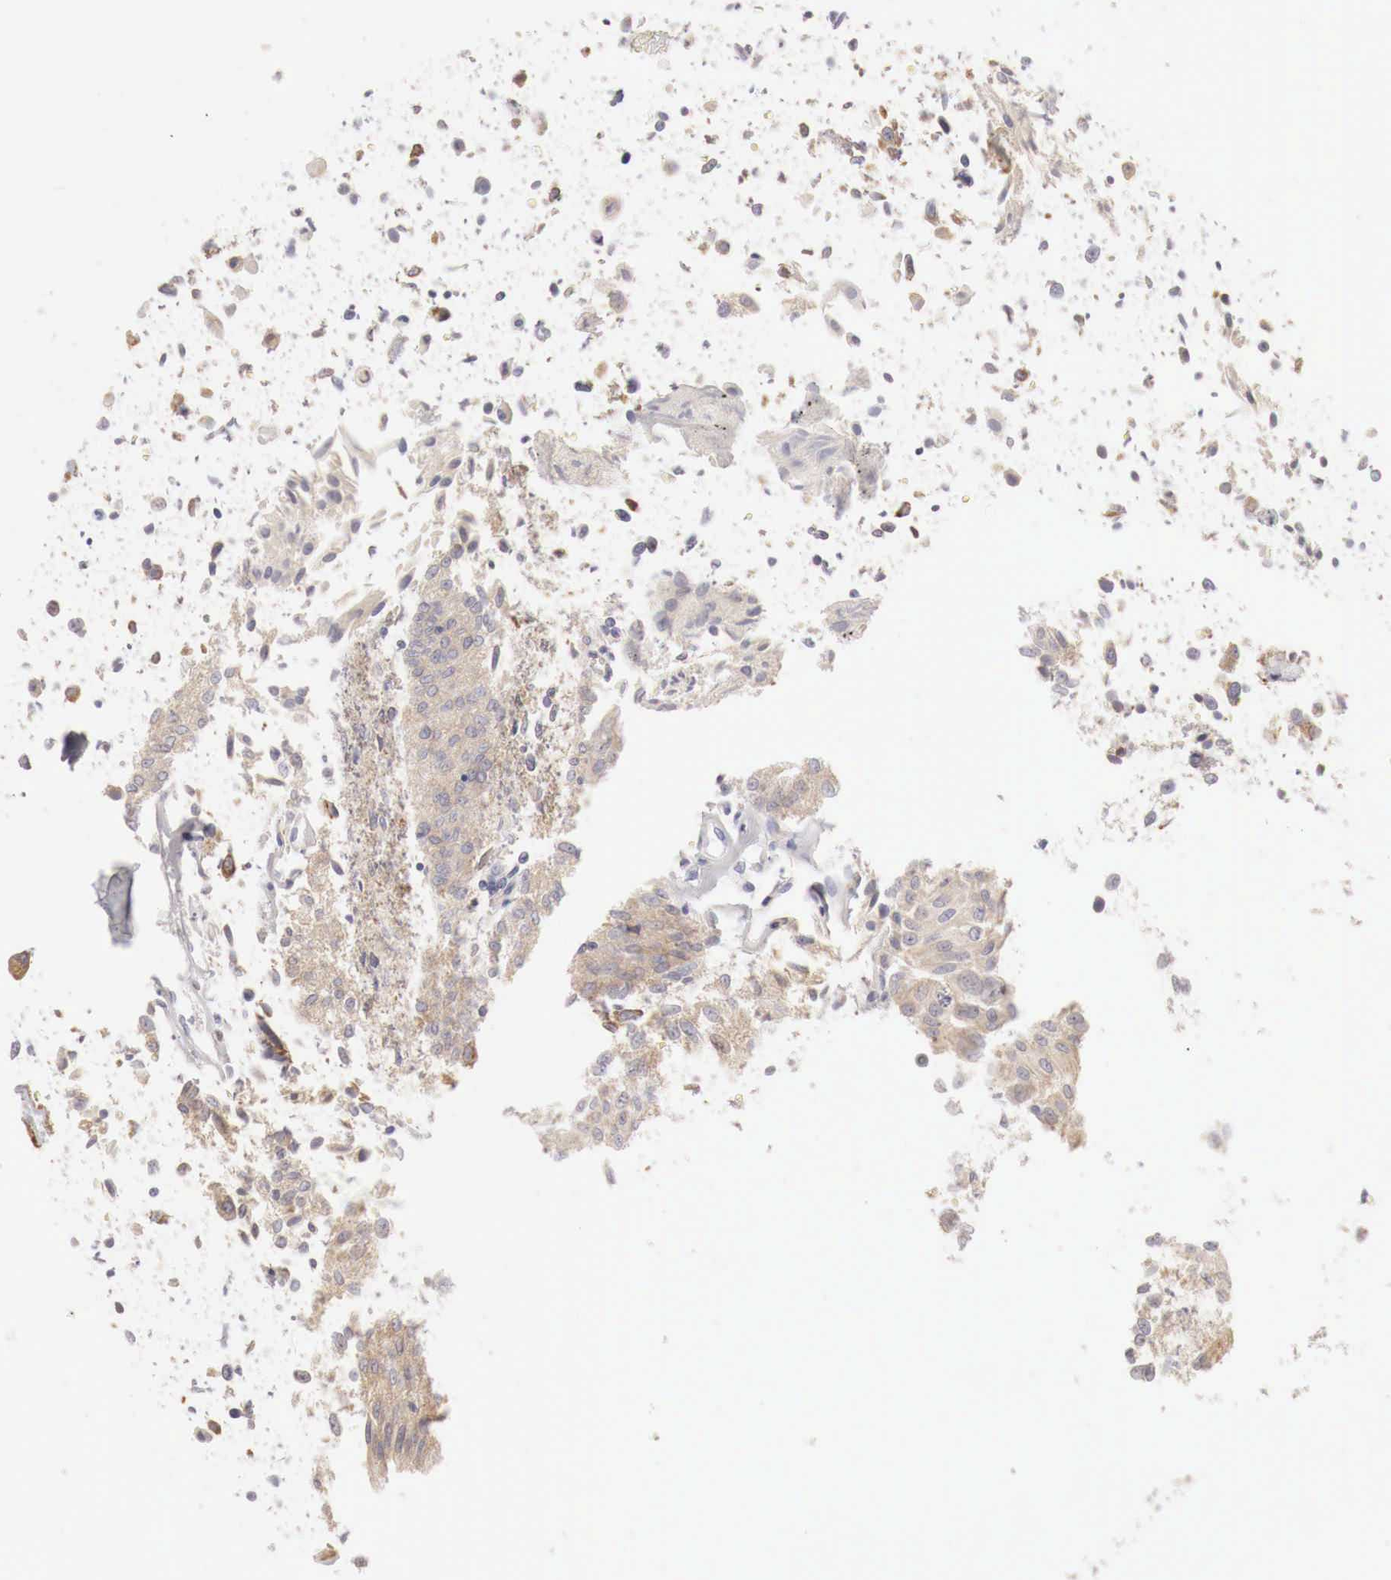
{"staining": {"intensity": "moderate", "quantity": ">75%", "location": "cytoplasmic/membranous"}, "tissue": "urothelial cancer", "cell_type": "Tumor cells", "image_type": "cancer", "snomed": [{"axis": "morphology", "description": "Urothelial carcinoma, High grade"}, {"axis": "topography", "description": "Urinary bladder"}], "caption": "Urothelial cancer tissue displays moderate cytoplasmic/membranous staining in approximately >75% of tumor cells", "gene": "NSDHL", "patient": {"sex": "male", "age": 55}}